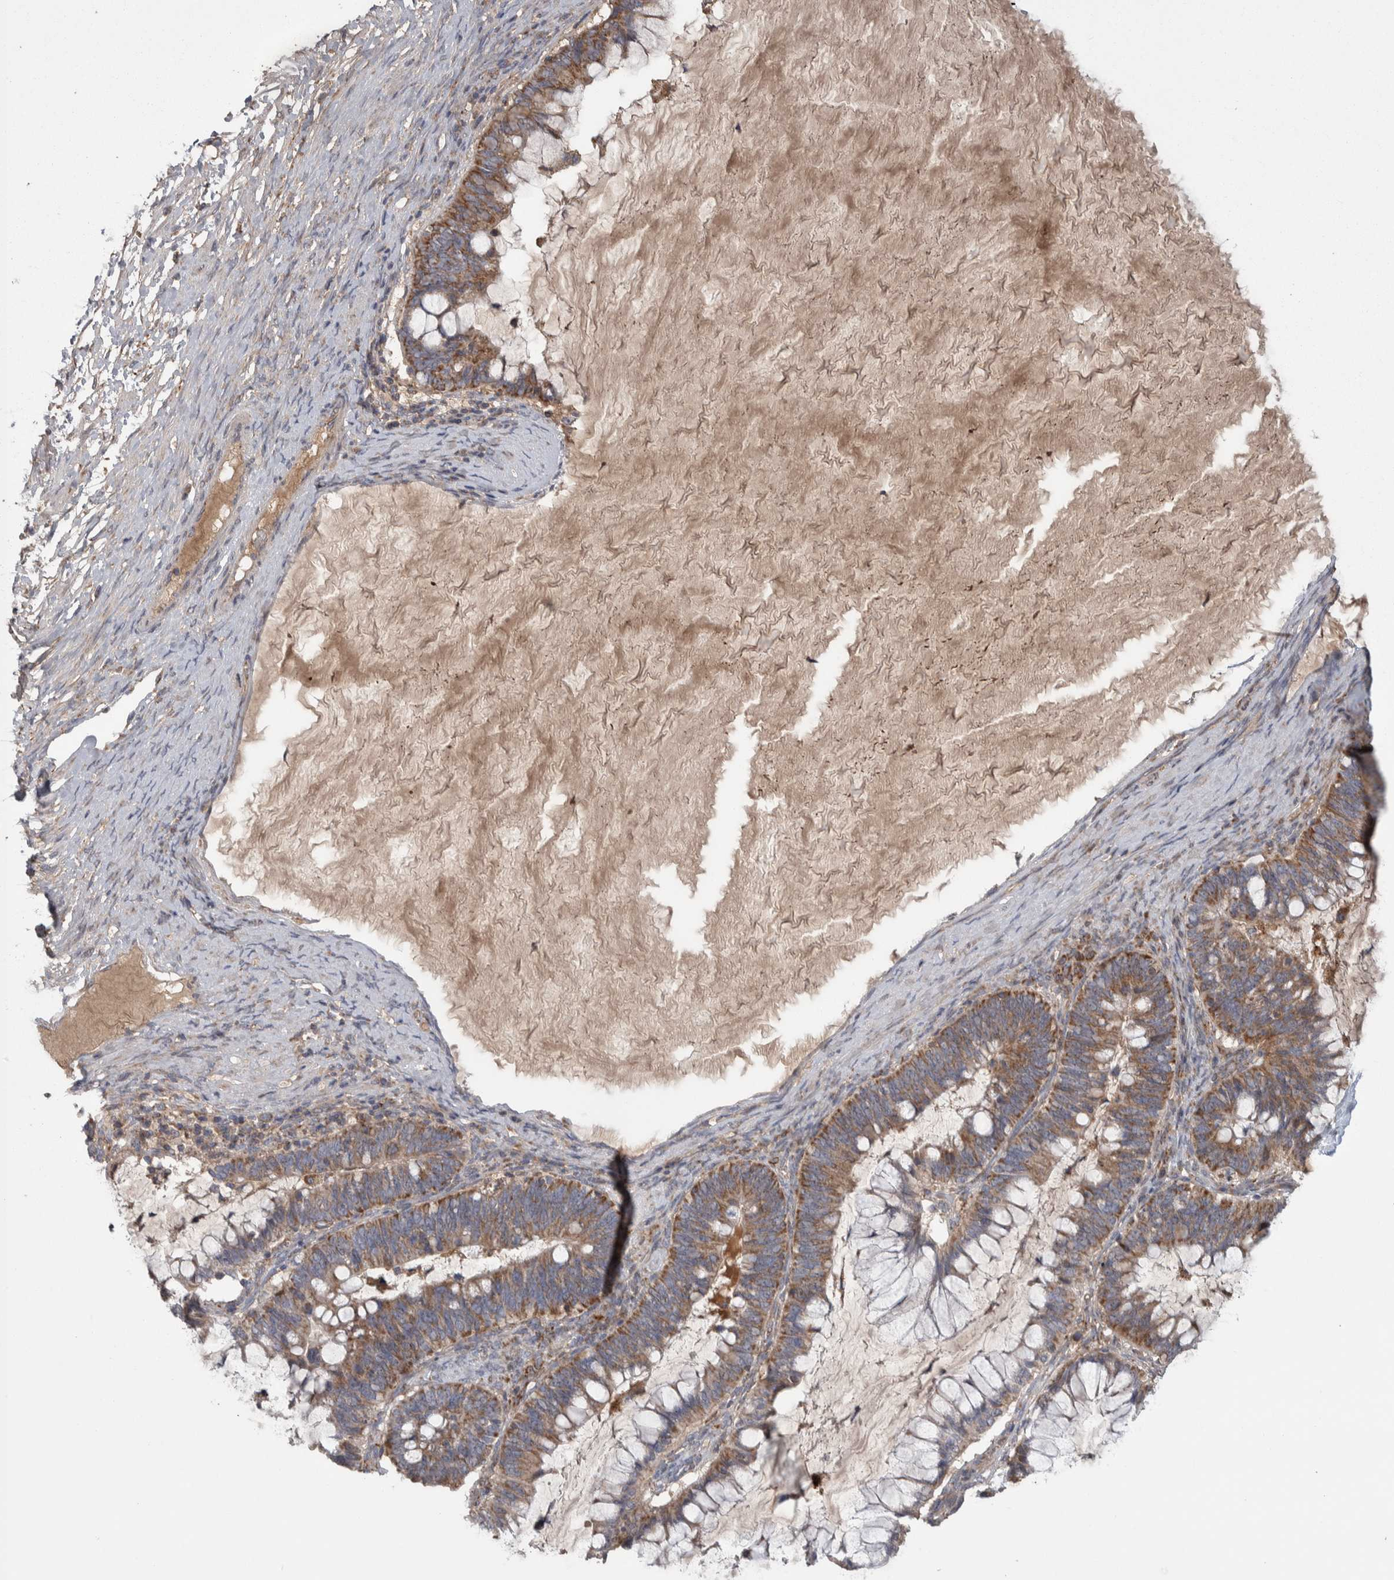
{"staining": {"intensity": "moderate", "quantity": ">75%", "location": "cytoplasmic/membranous"}, "tissue": "ovarian cancer", "cell_type": "Tumor cells", "image_type": "cancer", "snomed": [{"axis": "morphology", "description": "Cystadenocarcinoma, mucinous, NOS"}, {"axis": "topography", "description": "Ovary"}], "caption": "A micrograph of human ovarian mucinous cystadenocarcinoma stained for a protein reveals moderate cytoplasmic/membranous brown staining in tumor cells. The staining was performed using DAB to visualize the protein expression in brown, while the nuclei were stained in blue with hematoxylin (Magnification: 20x).", "gene": "SCO1", "patient": {"sex": "female", "age": 61}}